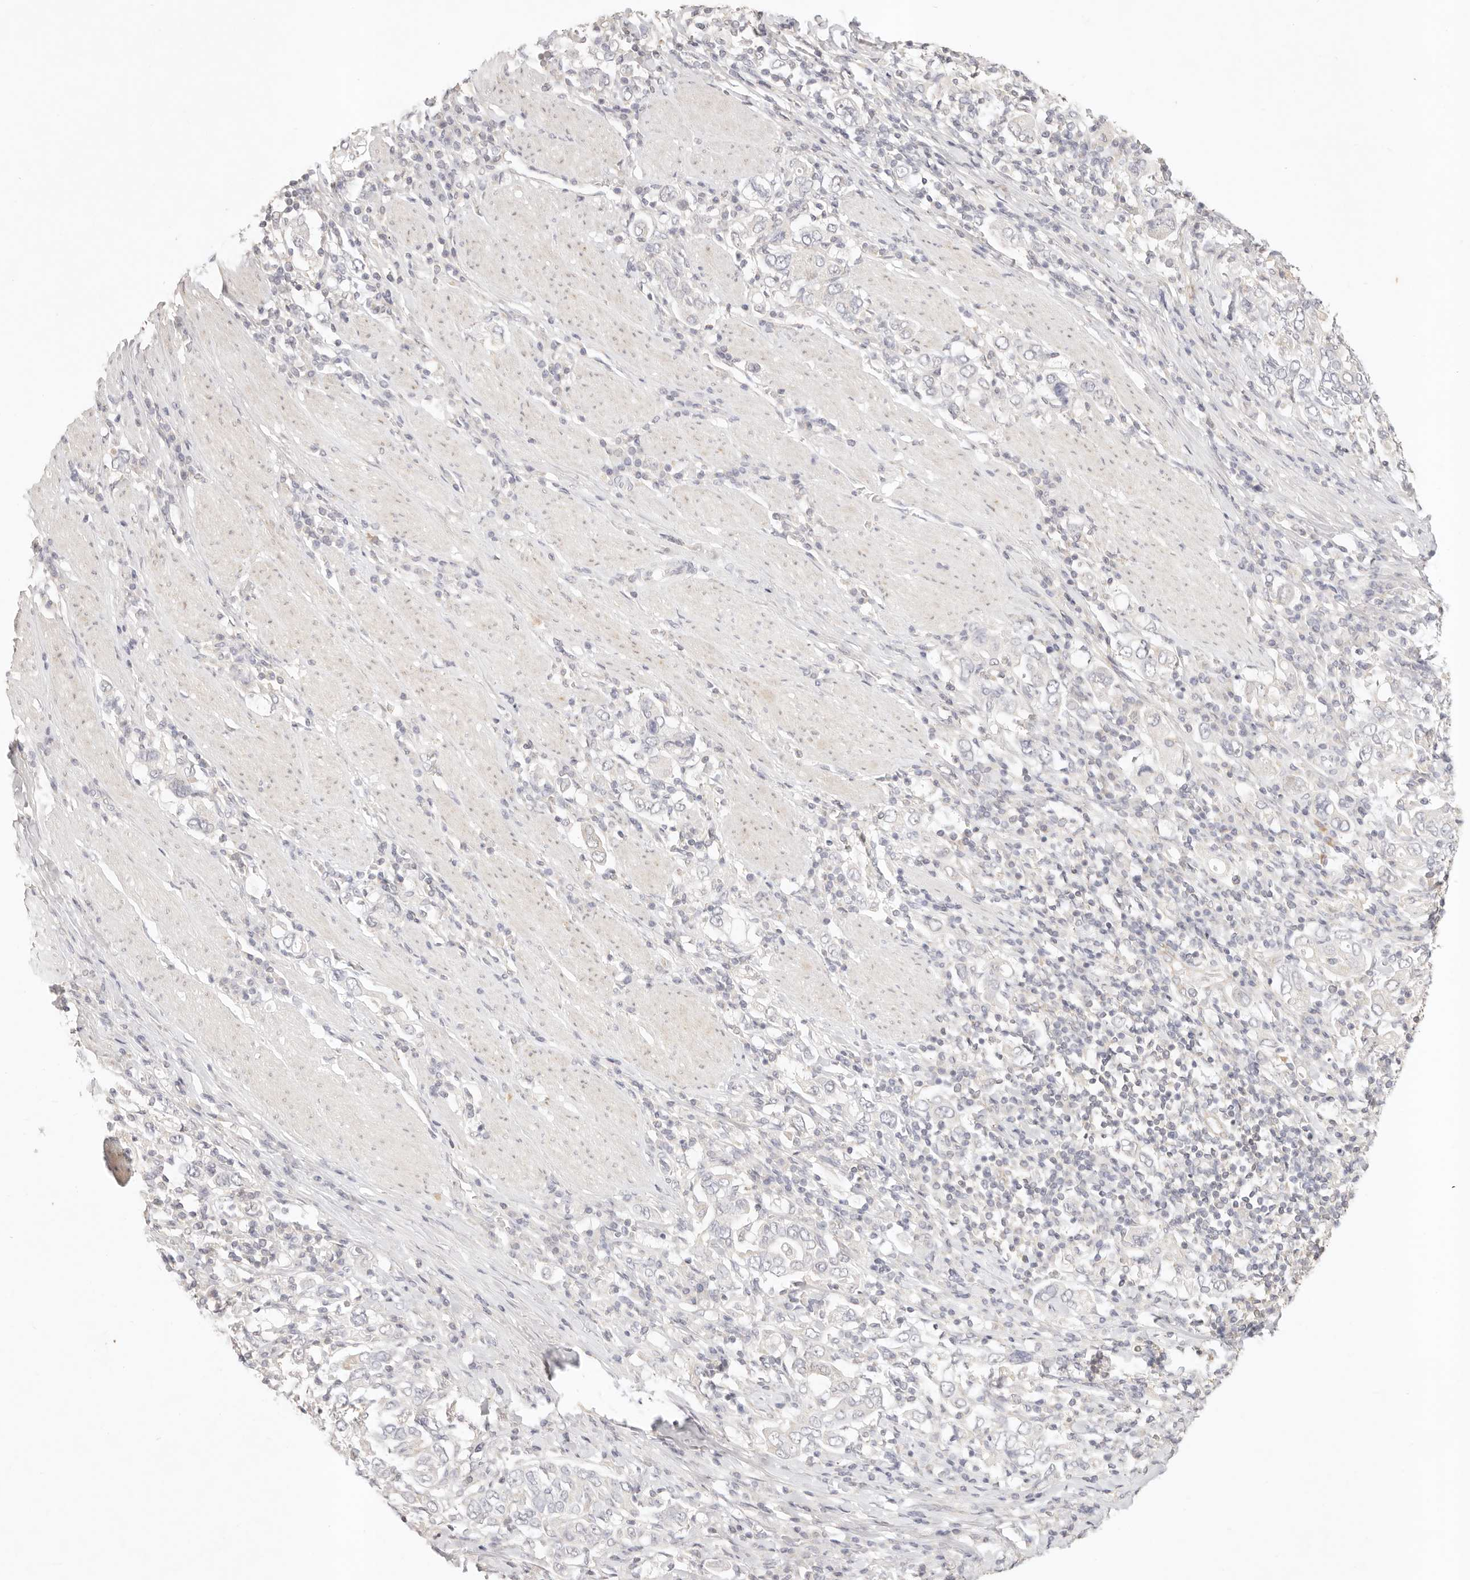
{"staining": {"intensity": "negative", "quantity": "none", "location": "none"}, "tissue": "stomach cancer", "cell_type": "Tumor cells", "image_type": "cancer", "snomed": [{"axis": "morphology", "description": "Adenocarcinoma, NOS"}, {"axis": "topography", "description": "Stomach, upper"}], "caption": "This is an immunohistochemistry (IHC) histopathology image of human stomach cancer (adenocarcinoma). There is no staining in tumor cells.", "gene": "GPR156", "patient": {"sex": "male", "age": 62}}